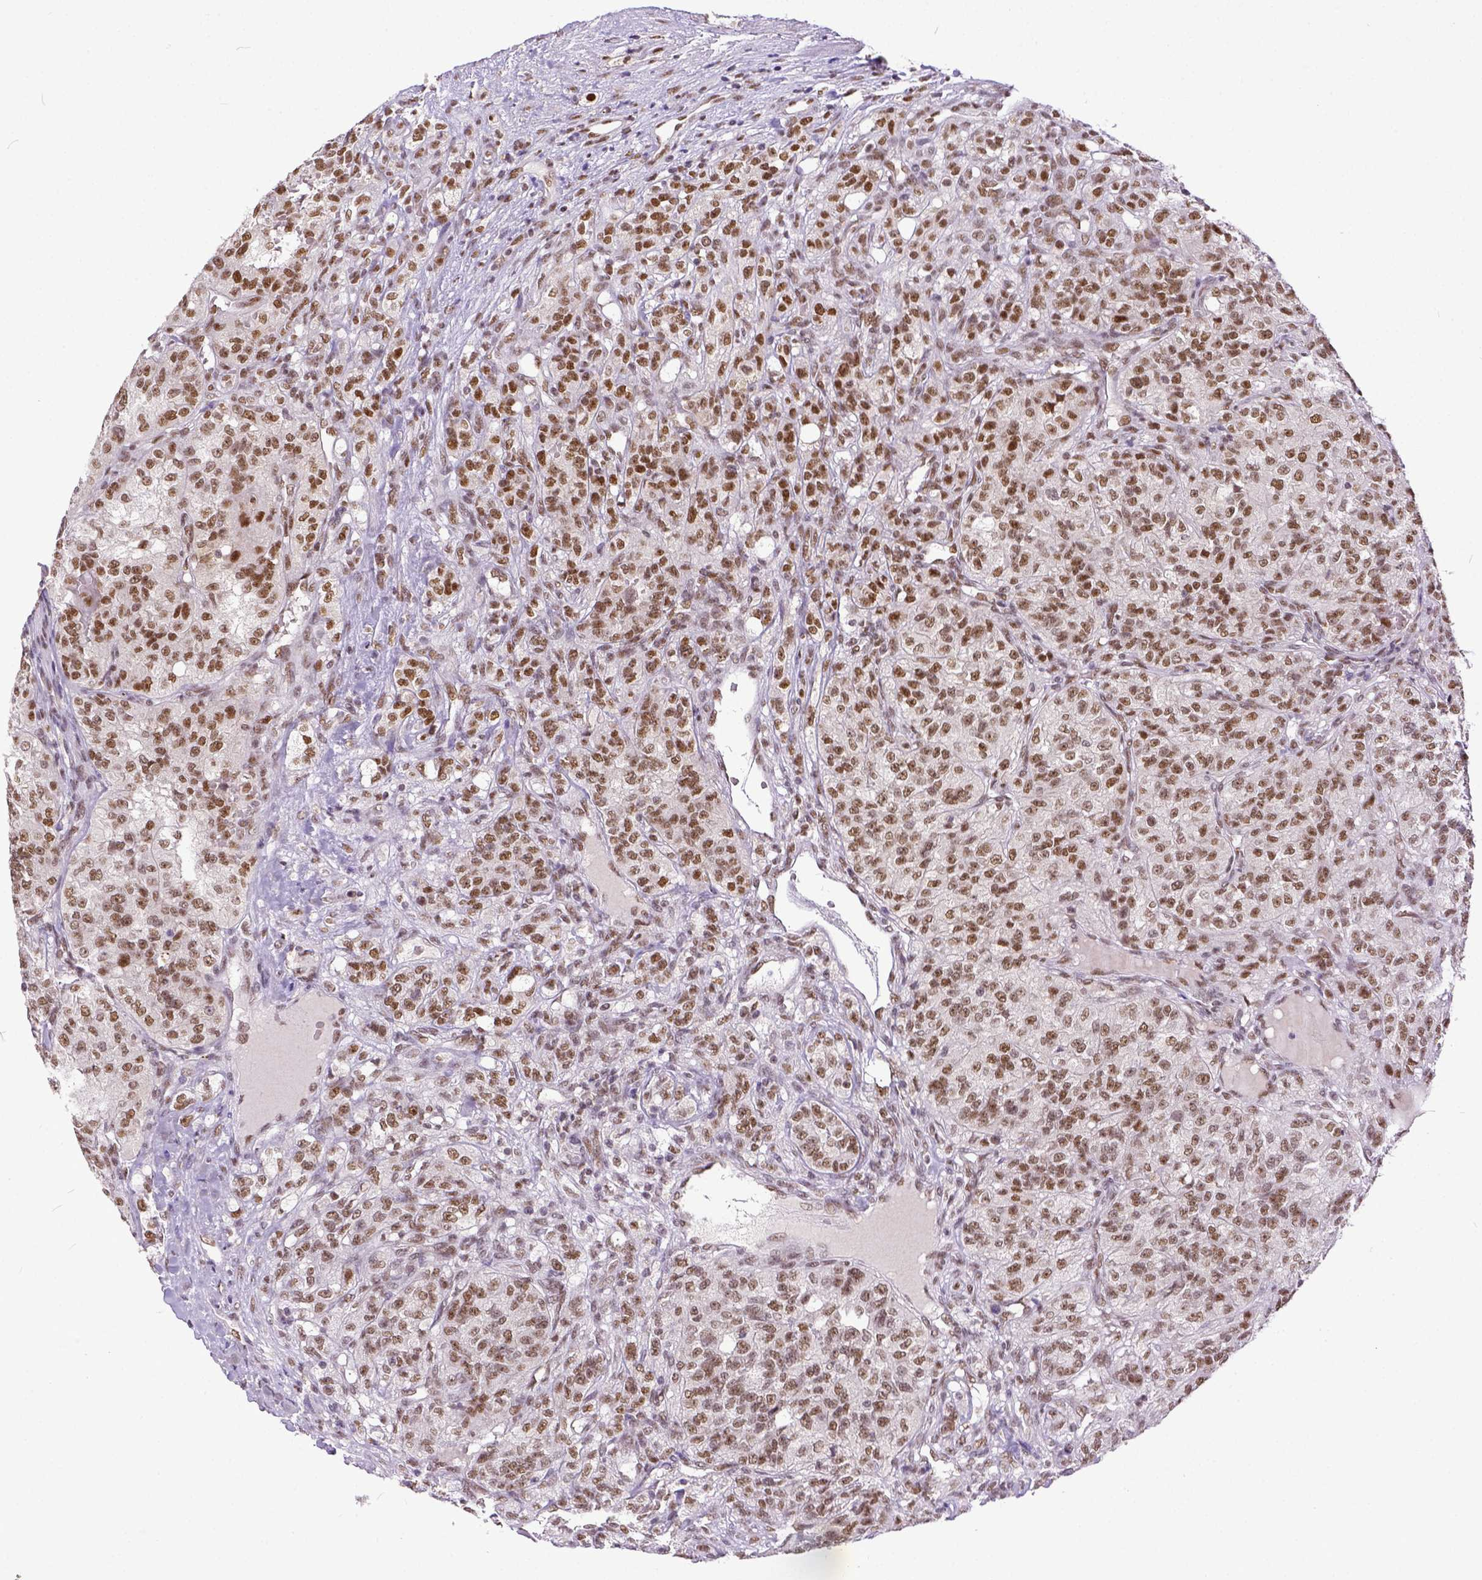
{"staining": {"intensity": "moderate", "quantity": ">75%", "location": "nuclear"}, "tissue": "renal cancer", "cell_type": "Tumor cells", "image_type": "cancer", "snomed": [{"axis": "morphology", "description": "Adenocarcinoma, NOS"}, {"axis": "topography", "description": "Kidney"}], "caption": "High-magnification brightfield microscopy of renal cancer stained with DAB (brown) and counterstained with hematoxylin (blue). tumor cells exhibit moderate nuclear positivity is identified in approximately>75% of cells.", "gene": "ERCC1", "patient": {"sex": "female", "age": 63}}